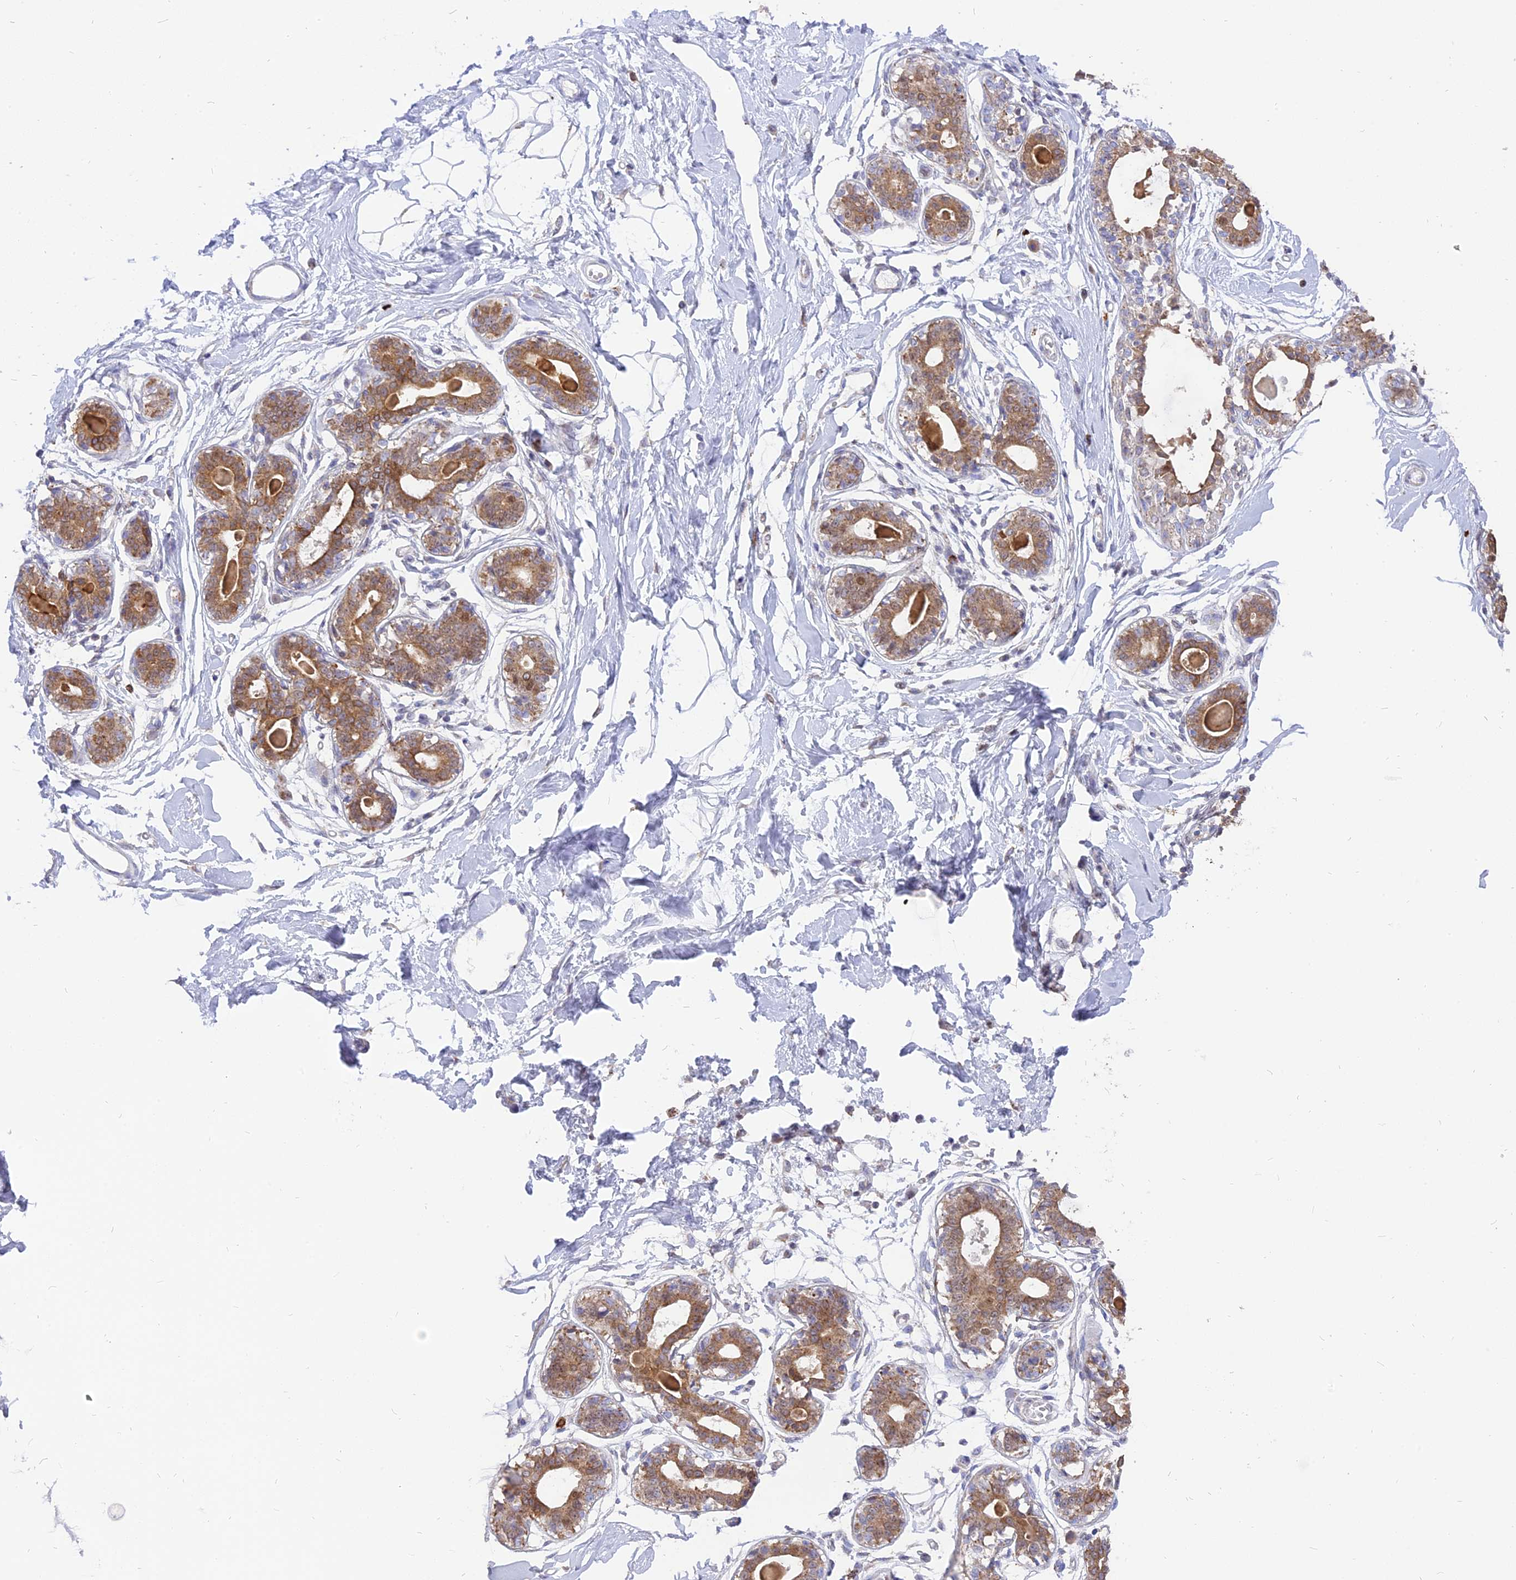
{"staining": {"intensity": "negative", "quantity": "none", "location": "none"}, "tissue": "breast", "cell_type": "Adipocytes", "image_type": "normal", "snomed": [{"axis": "morphology", "description": "Normal tissue, NOS"}, {"axis": "topography", "description": "Breast"}], "caption": "Immunohistochemical staining of benign breast displays no significant staining in adipocytes. (DAB (3,3'-diaminobenzidine) immunohistochemistry (IHC) visualized using brightfield microscopy, high magnification).", "gene": "CENPV", "patient": {"sex": "female", "age": 45}}